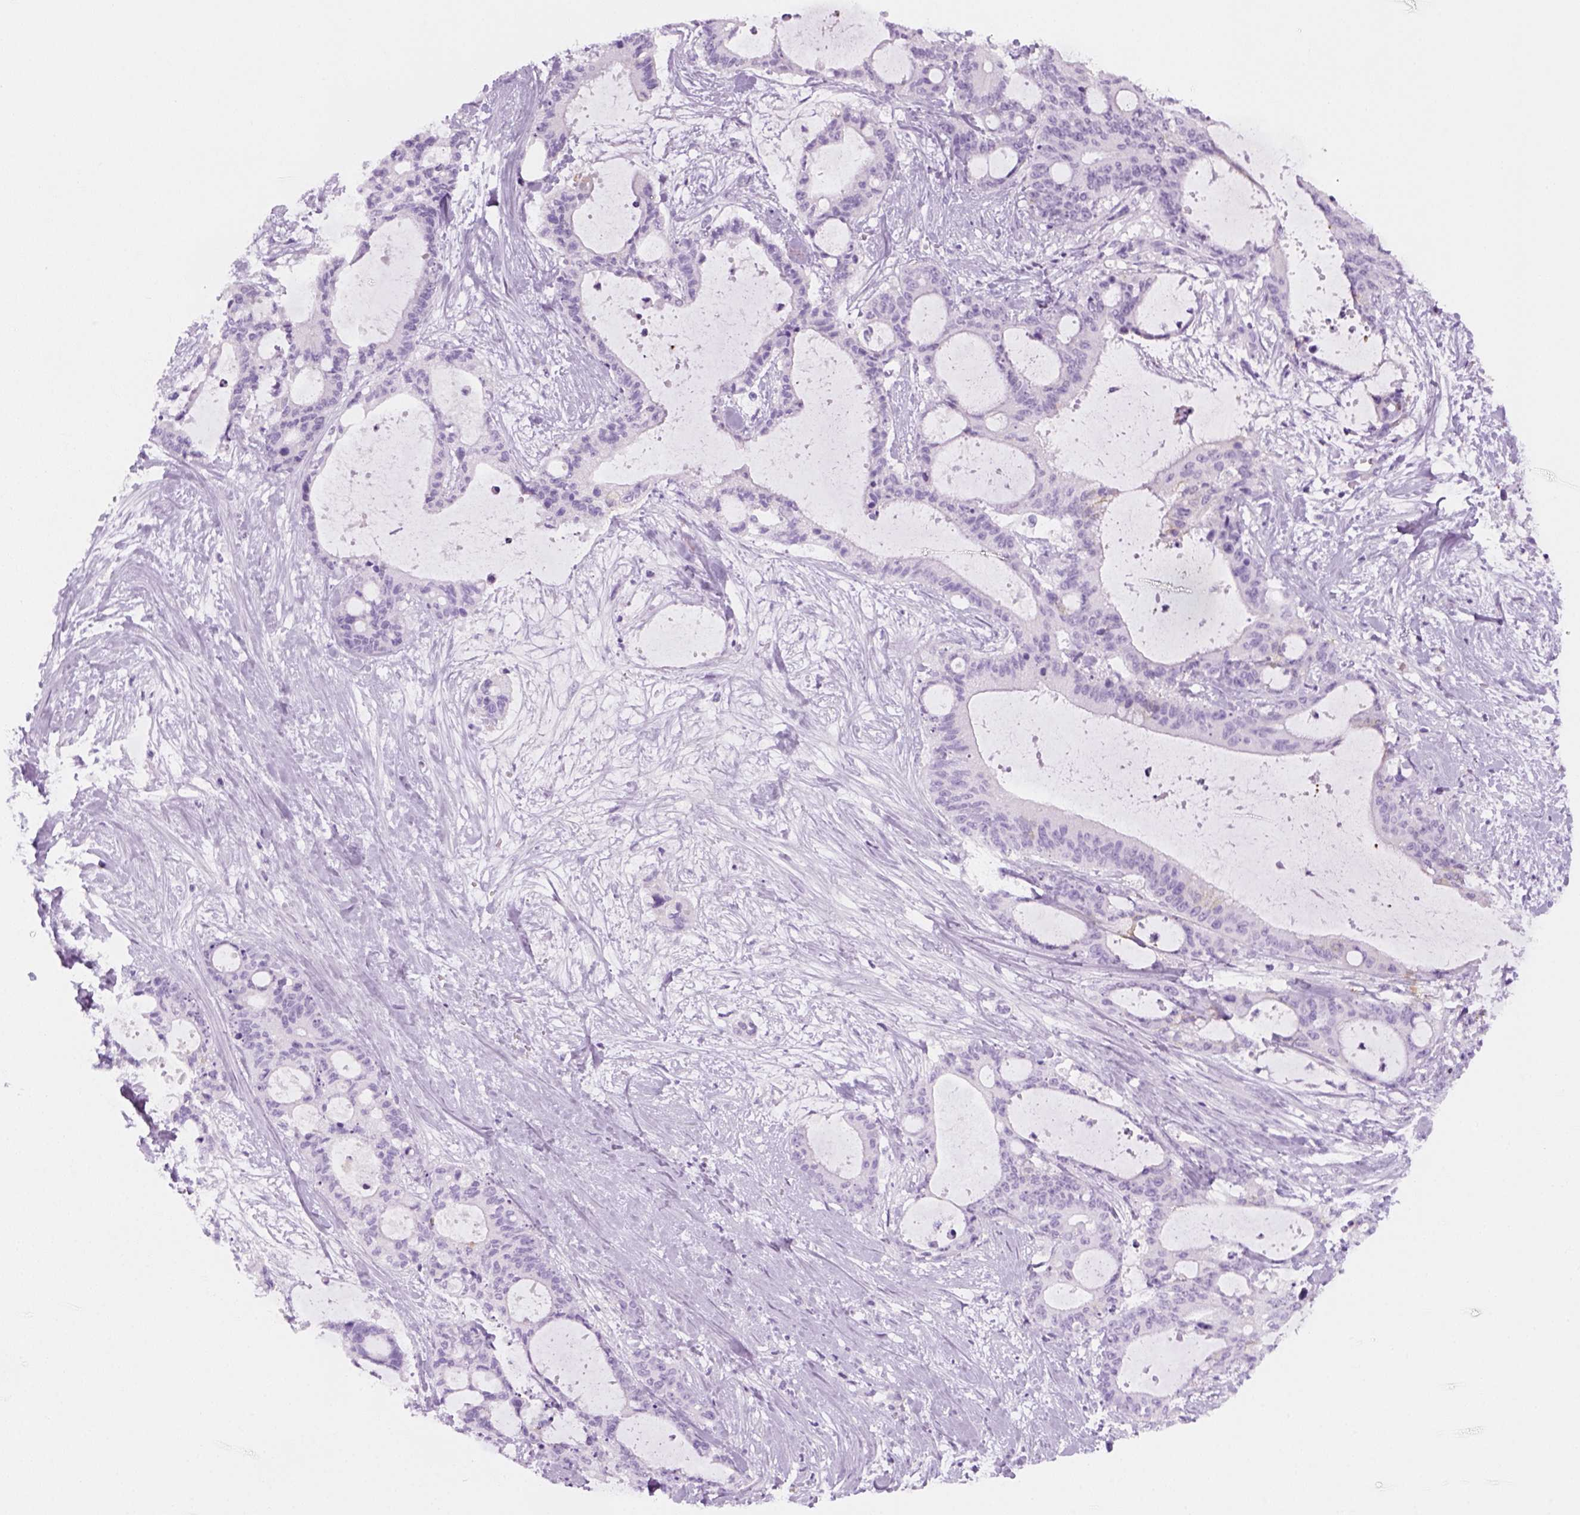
{"staining": {"intensity": "negative", "quantity": "none", "location": "none"}, "tissue": "liver cancer", "cell_type": "Tumor cells", "image_type": "cancer", "snomed": [{"axis": "morphology", "description": "Cholangiocarcinoma"}, {"axis": "topography", "description": "Liver"}], "caption": "Liver cancer was stained to show a protein in brown. There is no significant positivity in tumor cells.", "gene": "AQP3", "patient": {"sex": "female", "age": 73}}